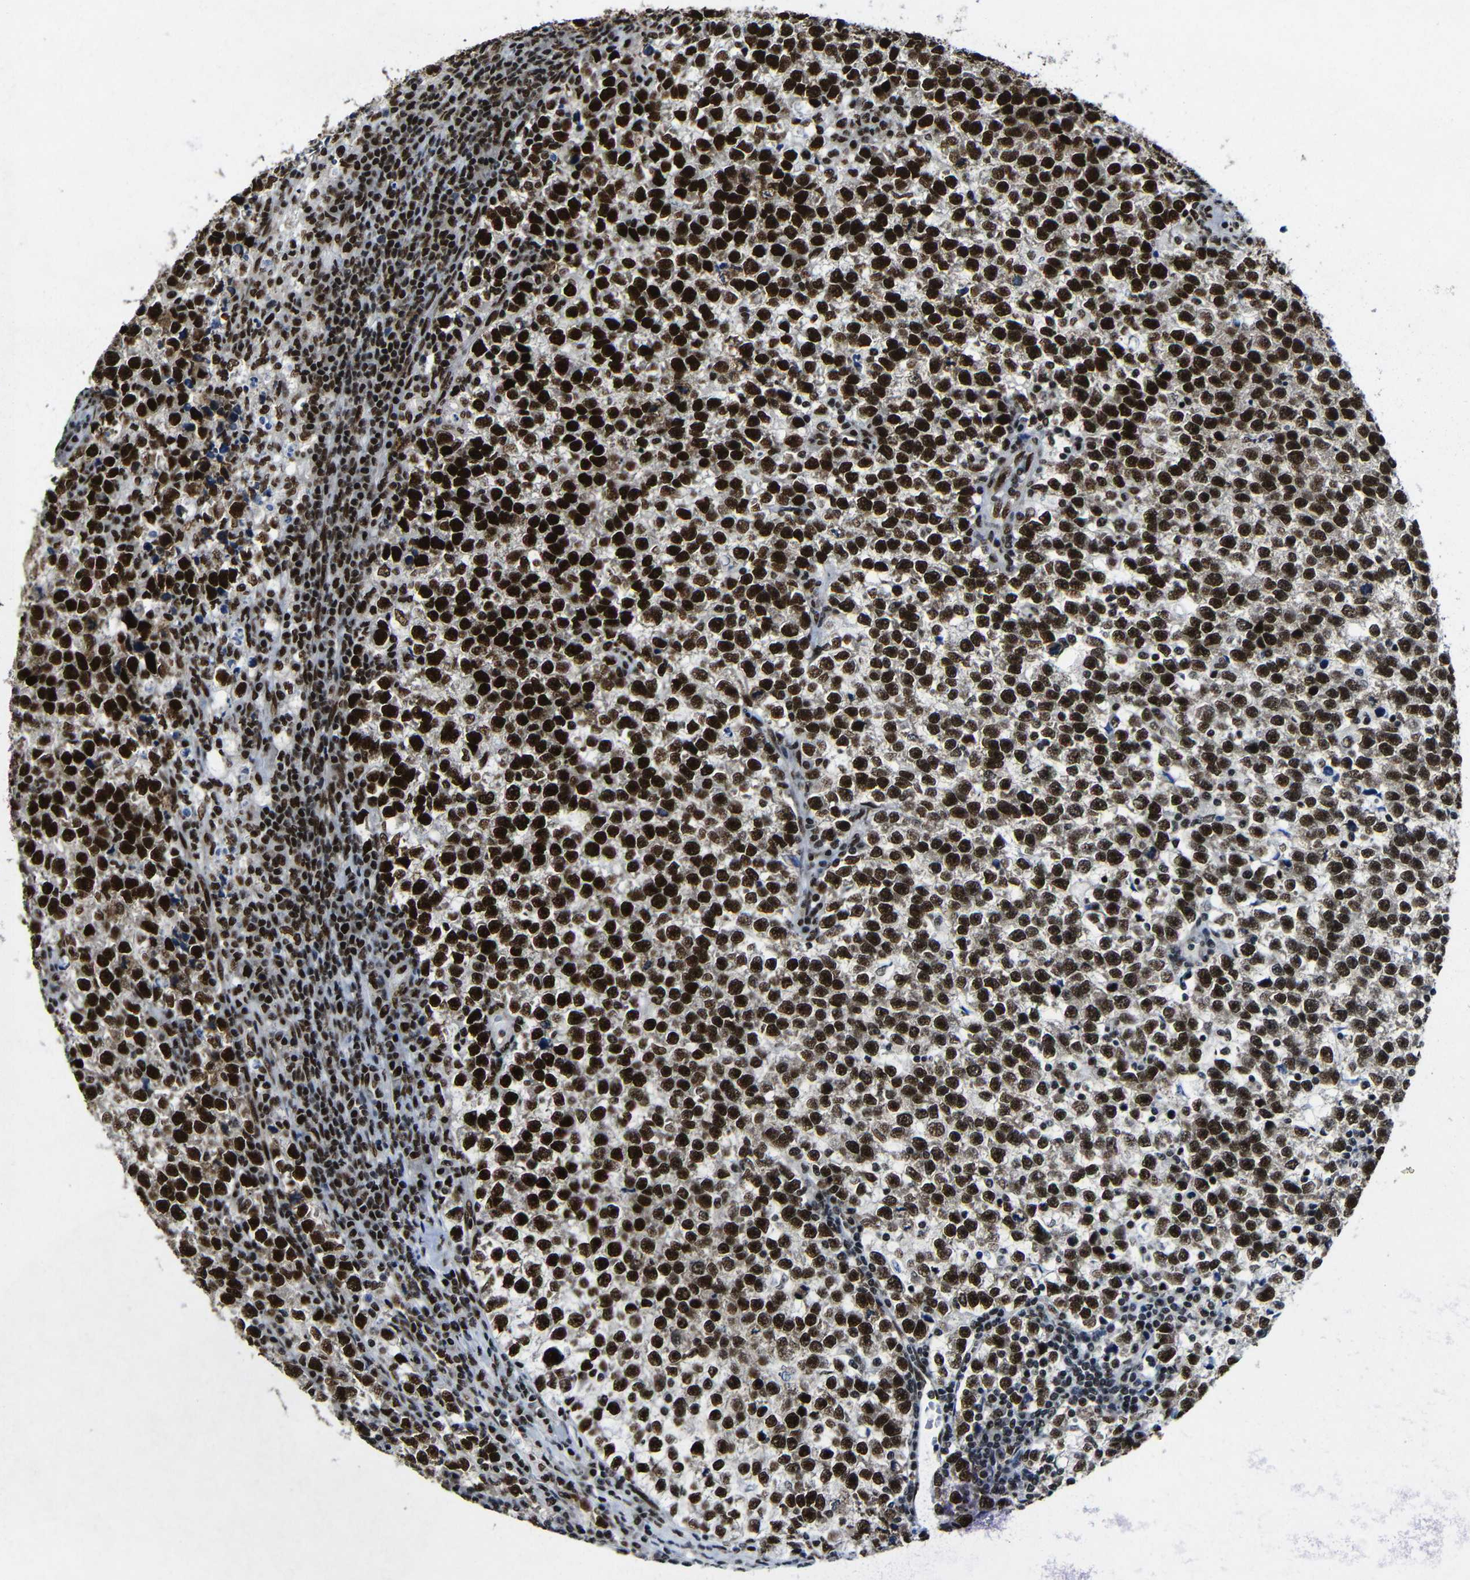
{"staining": {"intensity": "strong", "quantity": ">75%", "location": "nuclear"}, "tissue": "testis cancer", "cell_type": "Tumor cells", "image_type": "cancer", "snomed": [{"axis": "morphology", "description": "Normal tissue, NOS"}, {"axis": "morphology", "description": "Seminoma, NOS"}, {"axis": "topography", "description": "Testis"}], "caption": "Brown immunohistochemical staining in testis cancer displays strong nuclear expression in approximately >75% of tumor cells.", "gene": "PTBP1", "patient": {"sex": "male", "age": 43}}